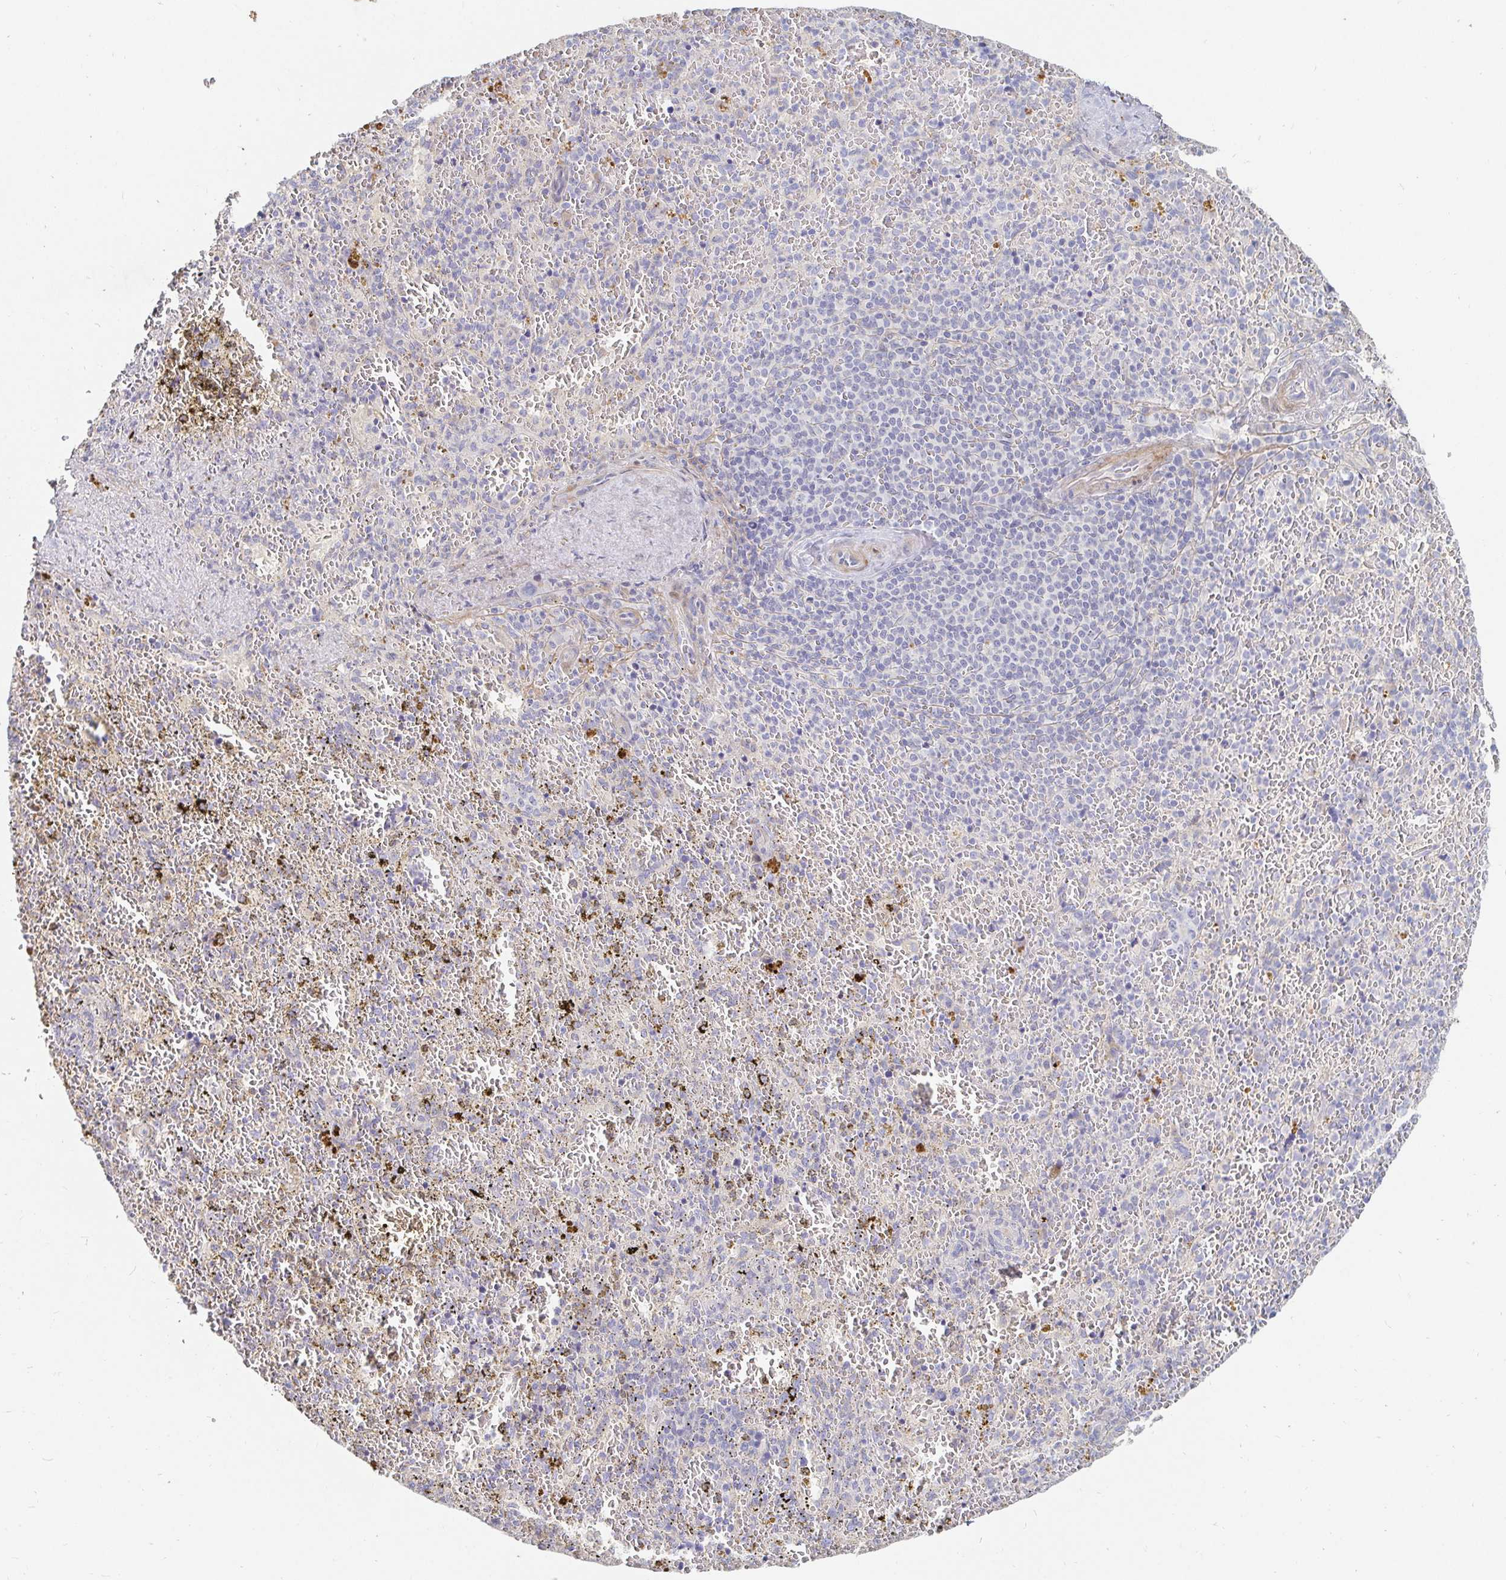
{"staining": {"intensity": "negative", "quantity": "none", "location": "none"}, "tissue": "spleen", "cell_type": "Cells in red pulp", "image_type": "normal", "snomed": [{"axis": "morphology", "description": "Normal tissue, NOS"}, {"axis": "topography", "description": "Spleen"}], "caption": "IHC of normal human spleen reveals no positivity in cells in red pulp. (DAB (3,3'-diaminobenzidine) IHC, high magnification).", "gene": "NME9", "patient": {"sex": "female", "age": 50}}